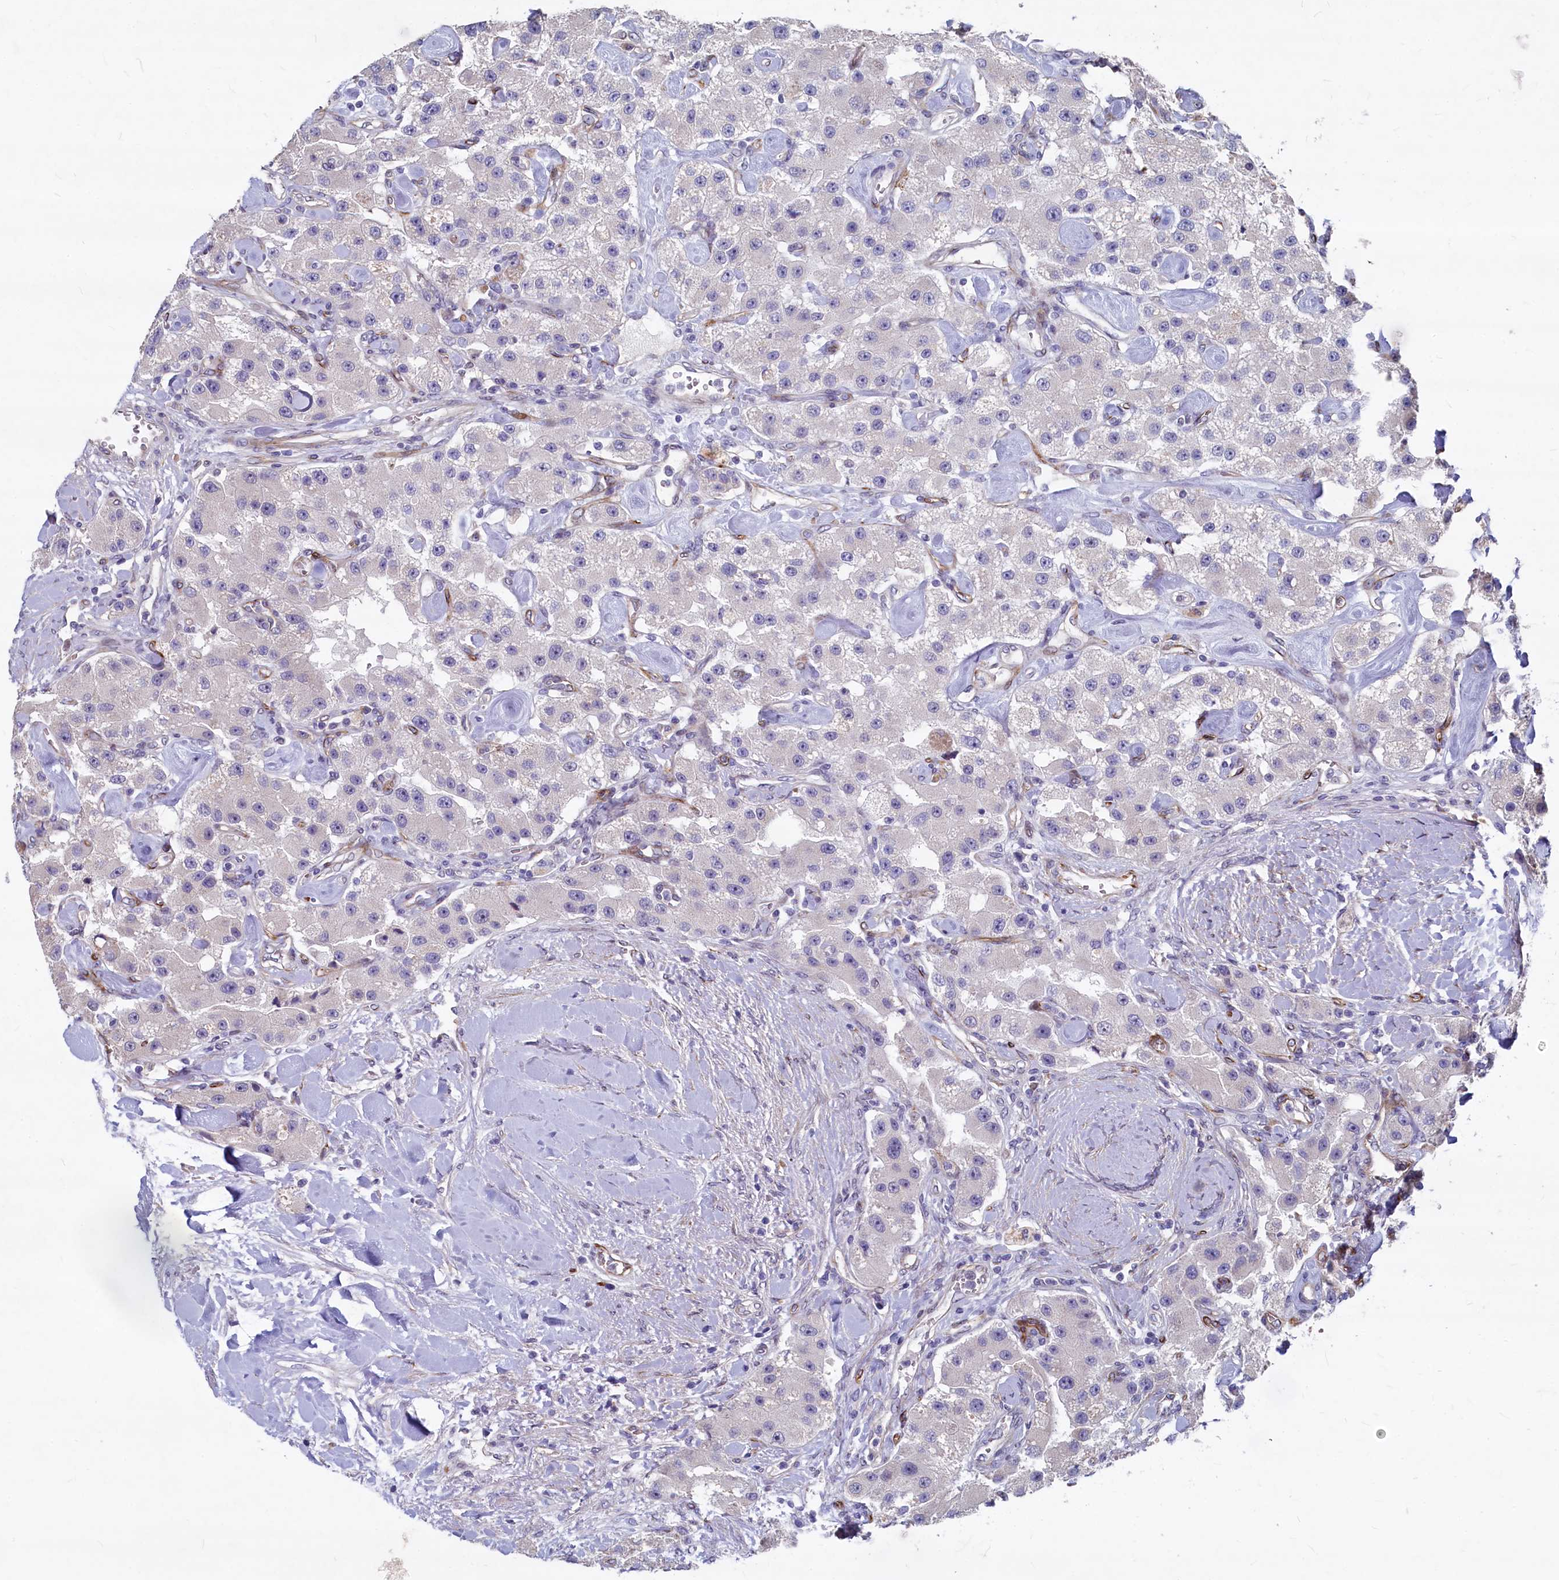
{"staining": {"intensity": "negative", "quantity": "none", "location": "none"}, "tissue": "carcinoid", "cell_type": "Tumor cells", "image_type": "cancer", "snomed": [{"axis": "morphology", "description": "Carcinoid, malignant, NOS"}, {"axis": "topography", "description": "Pancreas"}], "caption": "This photomicrograph is of malignant carcinoid stained with IHC to label a protein in brown with the nuclei are counter-stained blue. There is no positivity in tumor cells. (DAB immunohistochemistry (IHC) visualized using brightfield microscopy, high magnification).", "gene": "ASXL3", "patient": {"sex": "male", "age": 41}}